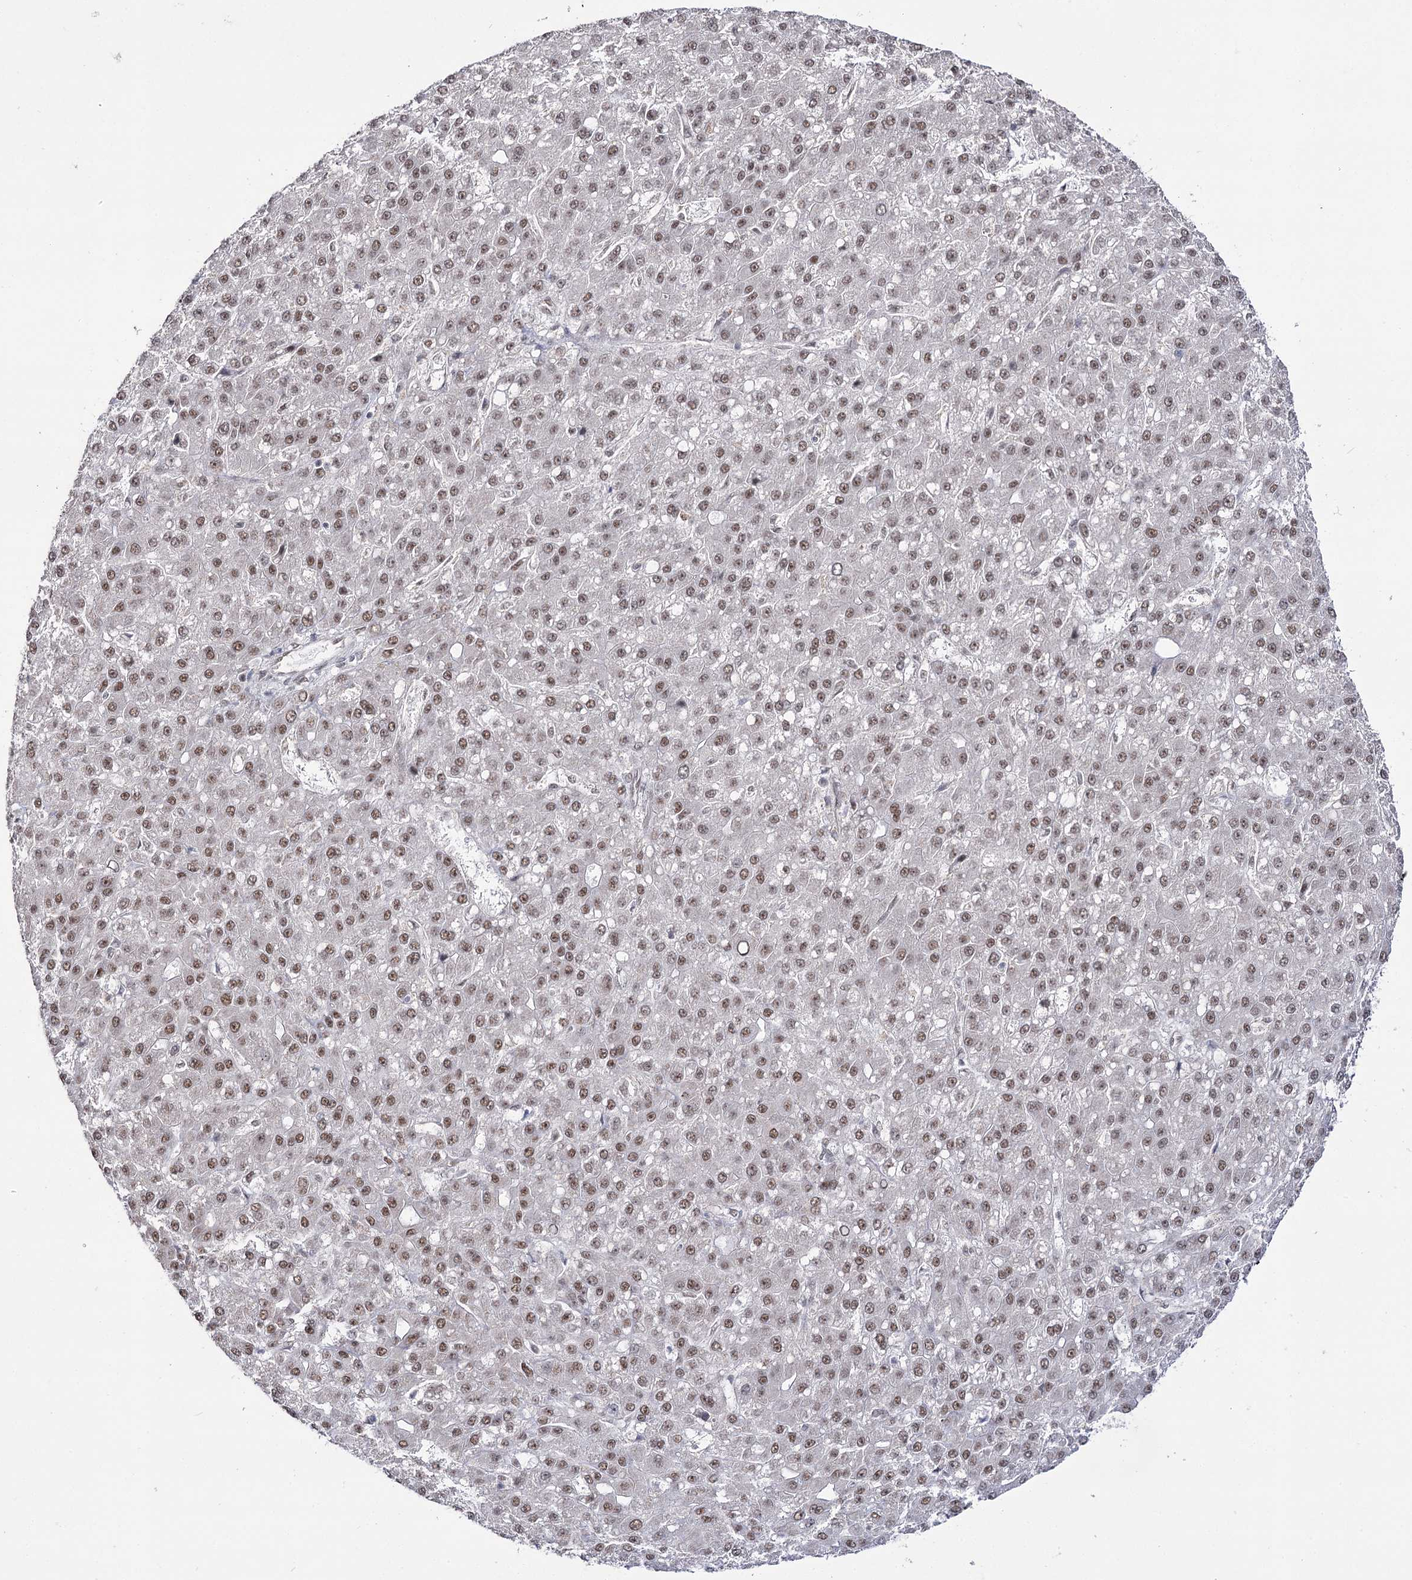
{"staining": {"intensity": "moderate", "quantity": ">75%", "location": "nuclear"}, "tissue": "liver cancer", "cell_type": "Tumor cells", "image_type": "cancer", "snomed": [{"axis": "morphology", "description": "Carcinoma, Hepatocellular, NOS"}, {"axis": "topography", "description": "Liver"}], "caption": "Liver cancer tissue demonstrates moderate nuclear positivity in approximately >75% of tumor cells, visualized by immunohistochemistry.", "gene": "VGLL4", "patient": {"sex": "male", "age": 67}}